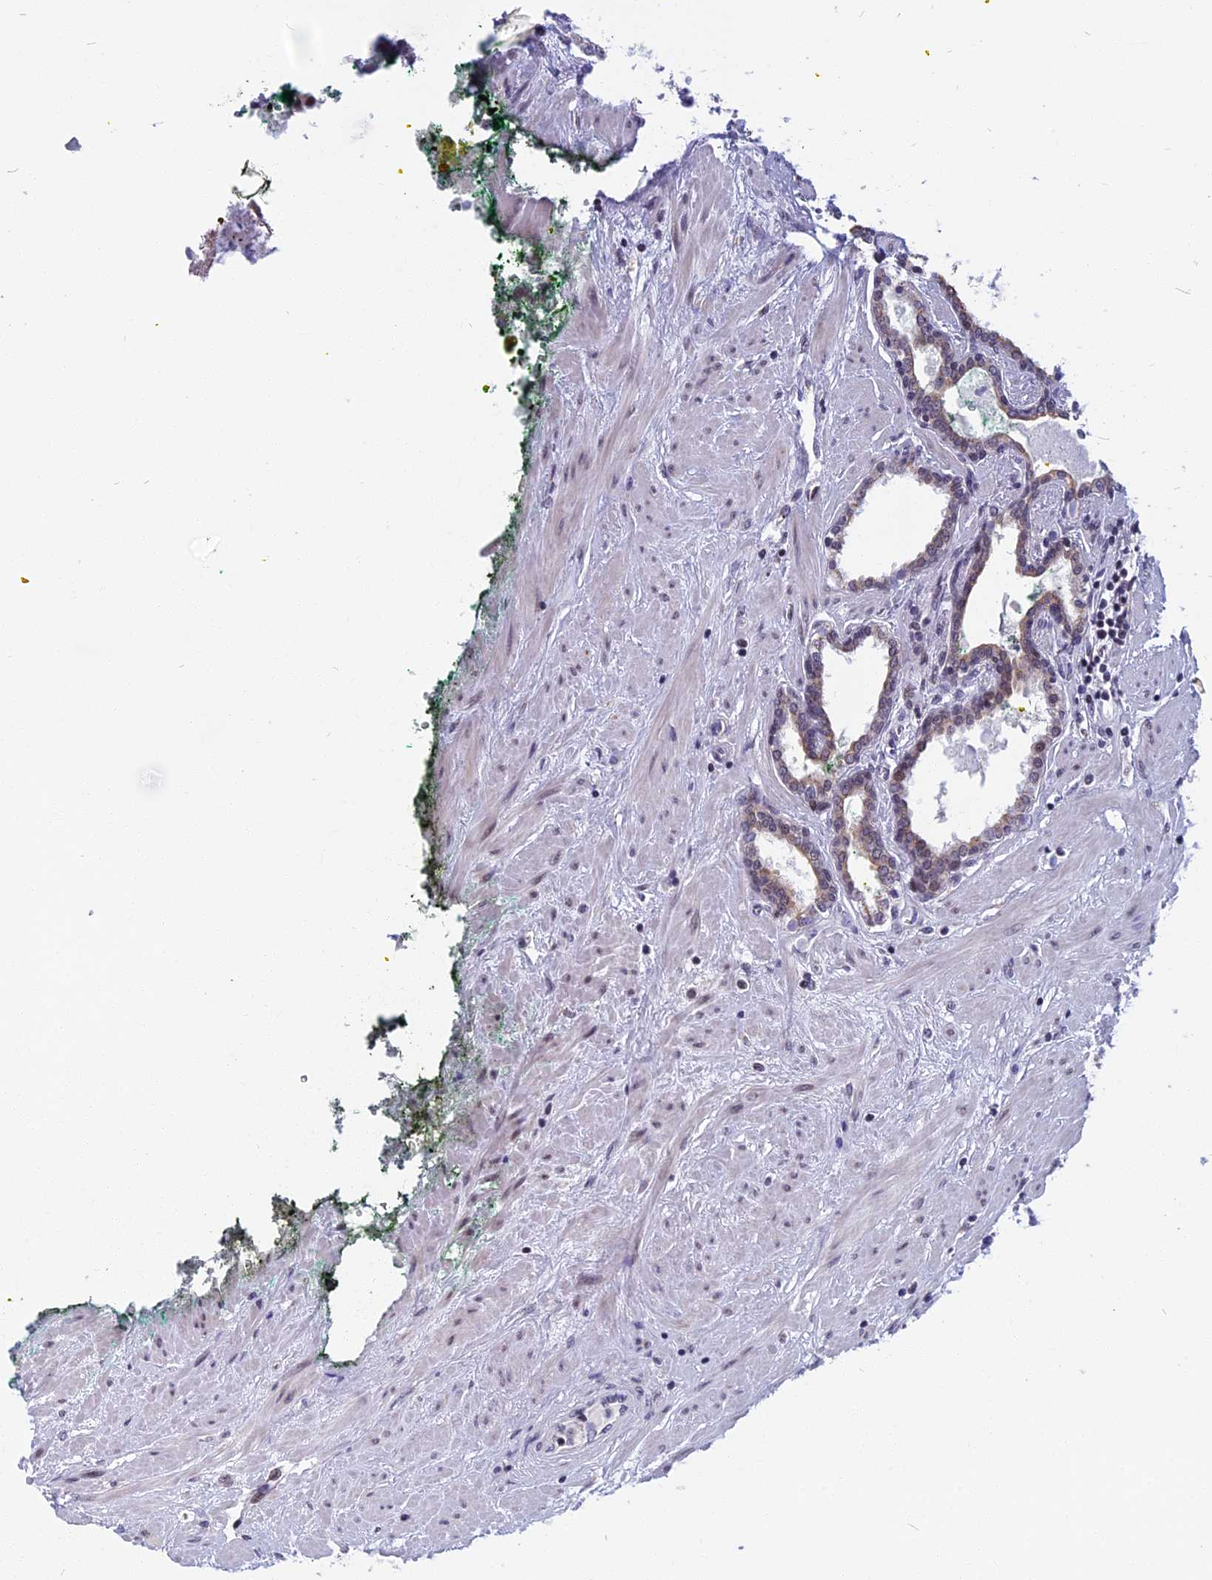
{"staining": {"intensity": "weak", "quantity": "25%-75%", "location": "cytoplasmic/membranous"}, "tissue": "prostate cancer", "cell_type": "Tumor cells", "image_type": "cancer", "snomed": [{"axis": "morphology", "description": "Adenocarcinoma, High grade"}, {"axis": "topography", "description": "Prostate"}], "caption": "Immunohistochemistry of prostate cancer shows low levels of weak cytoplasmic/membranous staining in about 25%-75% of tumor cells.", "gene": "CCDC113", "patient": {"sex": "male", "age": 58}}